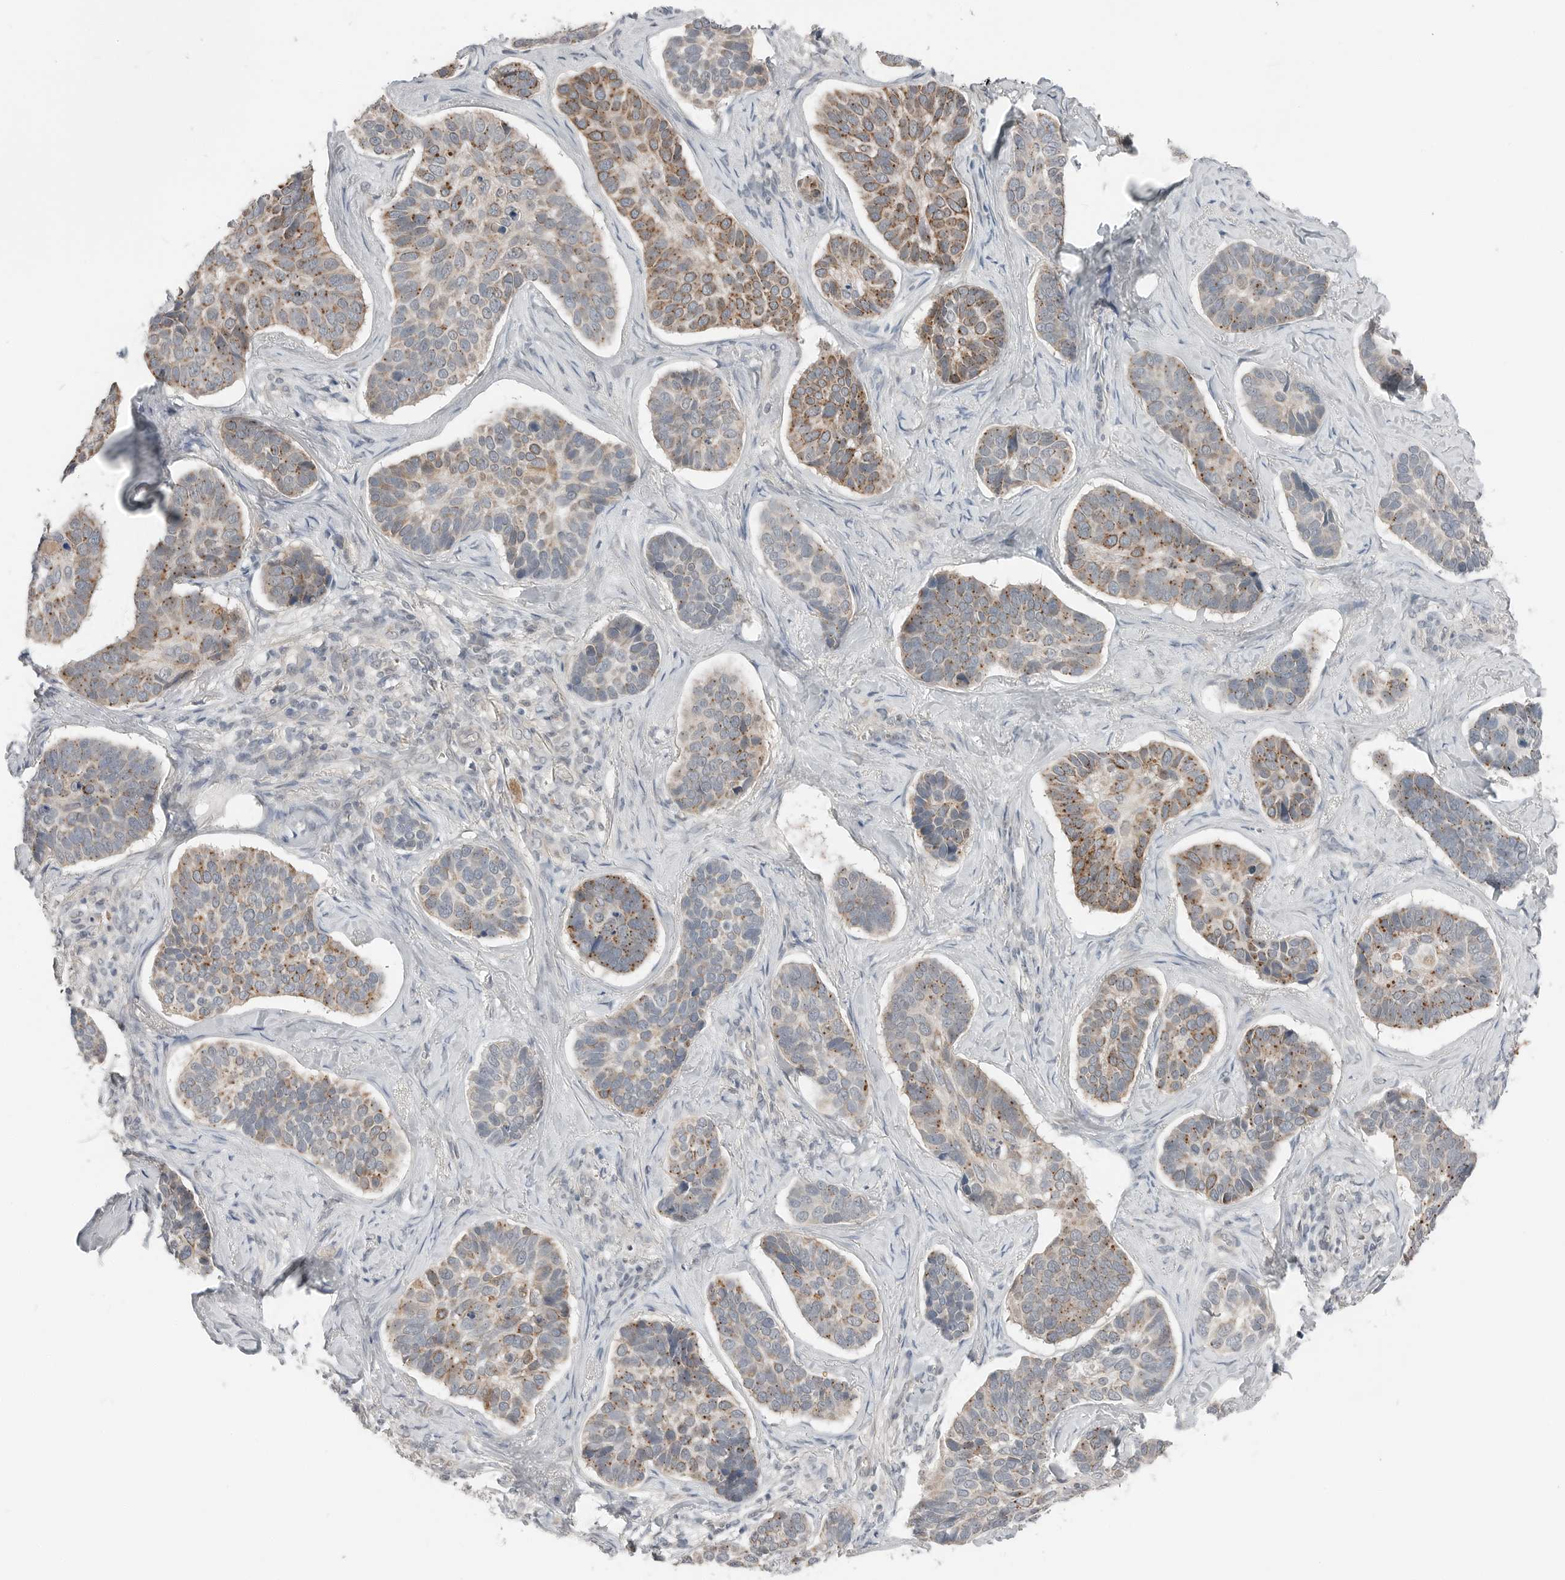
{"staining": {"intensity": "moderate", "quantity": "25%-75%", "location": "cytoplasmic/membranous"}, "tissue": "skin cancer", "cell_type": "Tumor cells", "image_type": "cancer", "snomed": [{"axis": "morphology", "description": "Basal cell carcinoma"}, {"axis": "topography", "description": "Skin"}], "caption": "A brown stain highlights moderate cytoplasmic/membranous staining of a protein in human skin basal cell carcinoma tumor cells.", "gene": "FCRLB", "patient": {"sex": "male", "age": 62}}